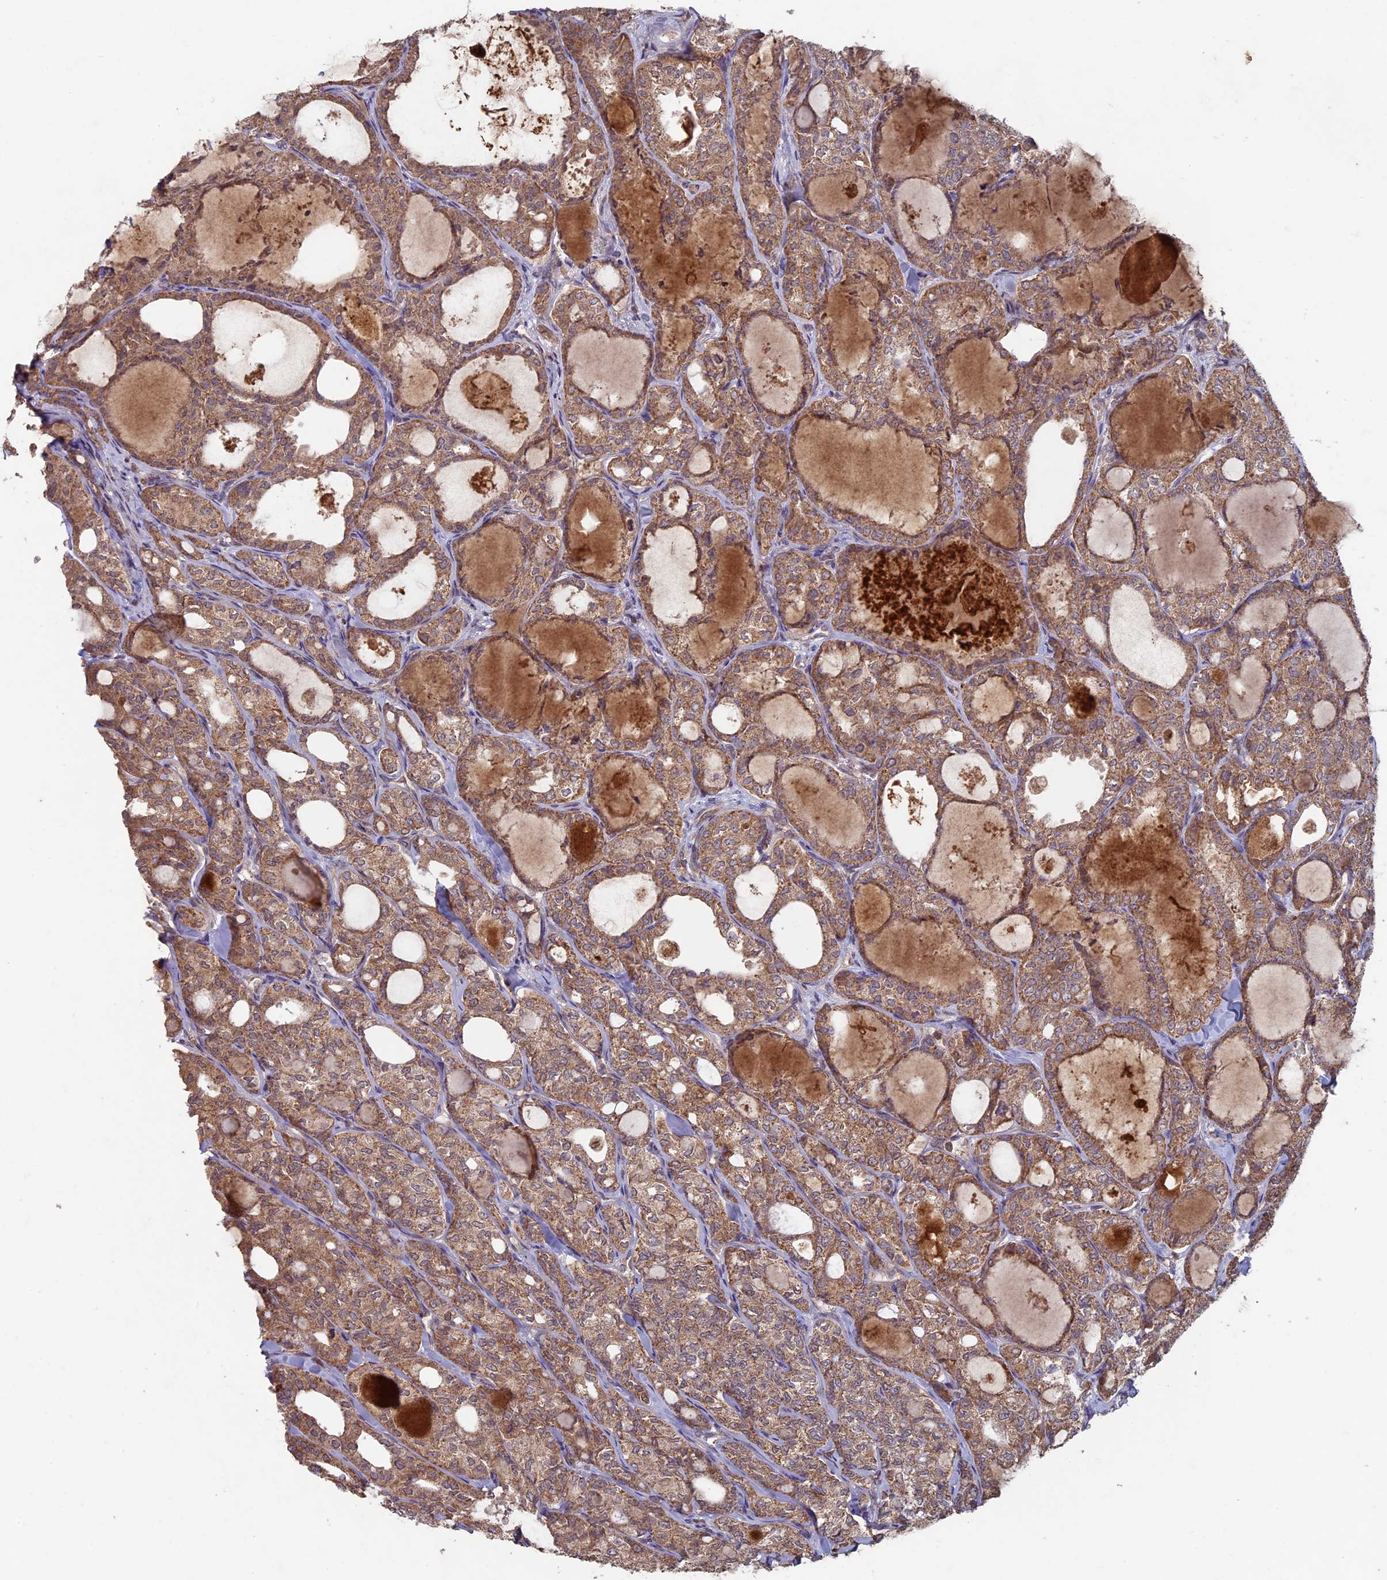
{"staining": {"intensity": "moderate", "quantity": ">75%", "location": "cytoplasmic/membranous"}, "tissue": "thyroid cancer", "cell_type": "Tumor cells", "image_type": "cancer", "snomed": [{"axis": "morphology", "description": "Follicular adenoma carcinoma, NOS"}, {"axis": "topography", "description": "Thyroid gland"}], "caption": "IHC staining of thyroid follicular adenoma carcinoma, which shows medium levels of moderate cytoplasmic/membranous staining in about >75% of tumor cells indicating moderate cytoplasmic/membranous protein positivity. The staining was performed using DAB (brown) for protein detection and nuclei were counterstained in hematoxylin (blue).", "gene": "RCCD1", "patient": {"sex": "male", "age": 75}}